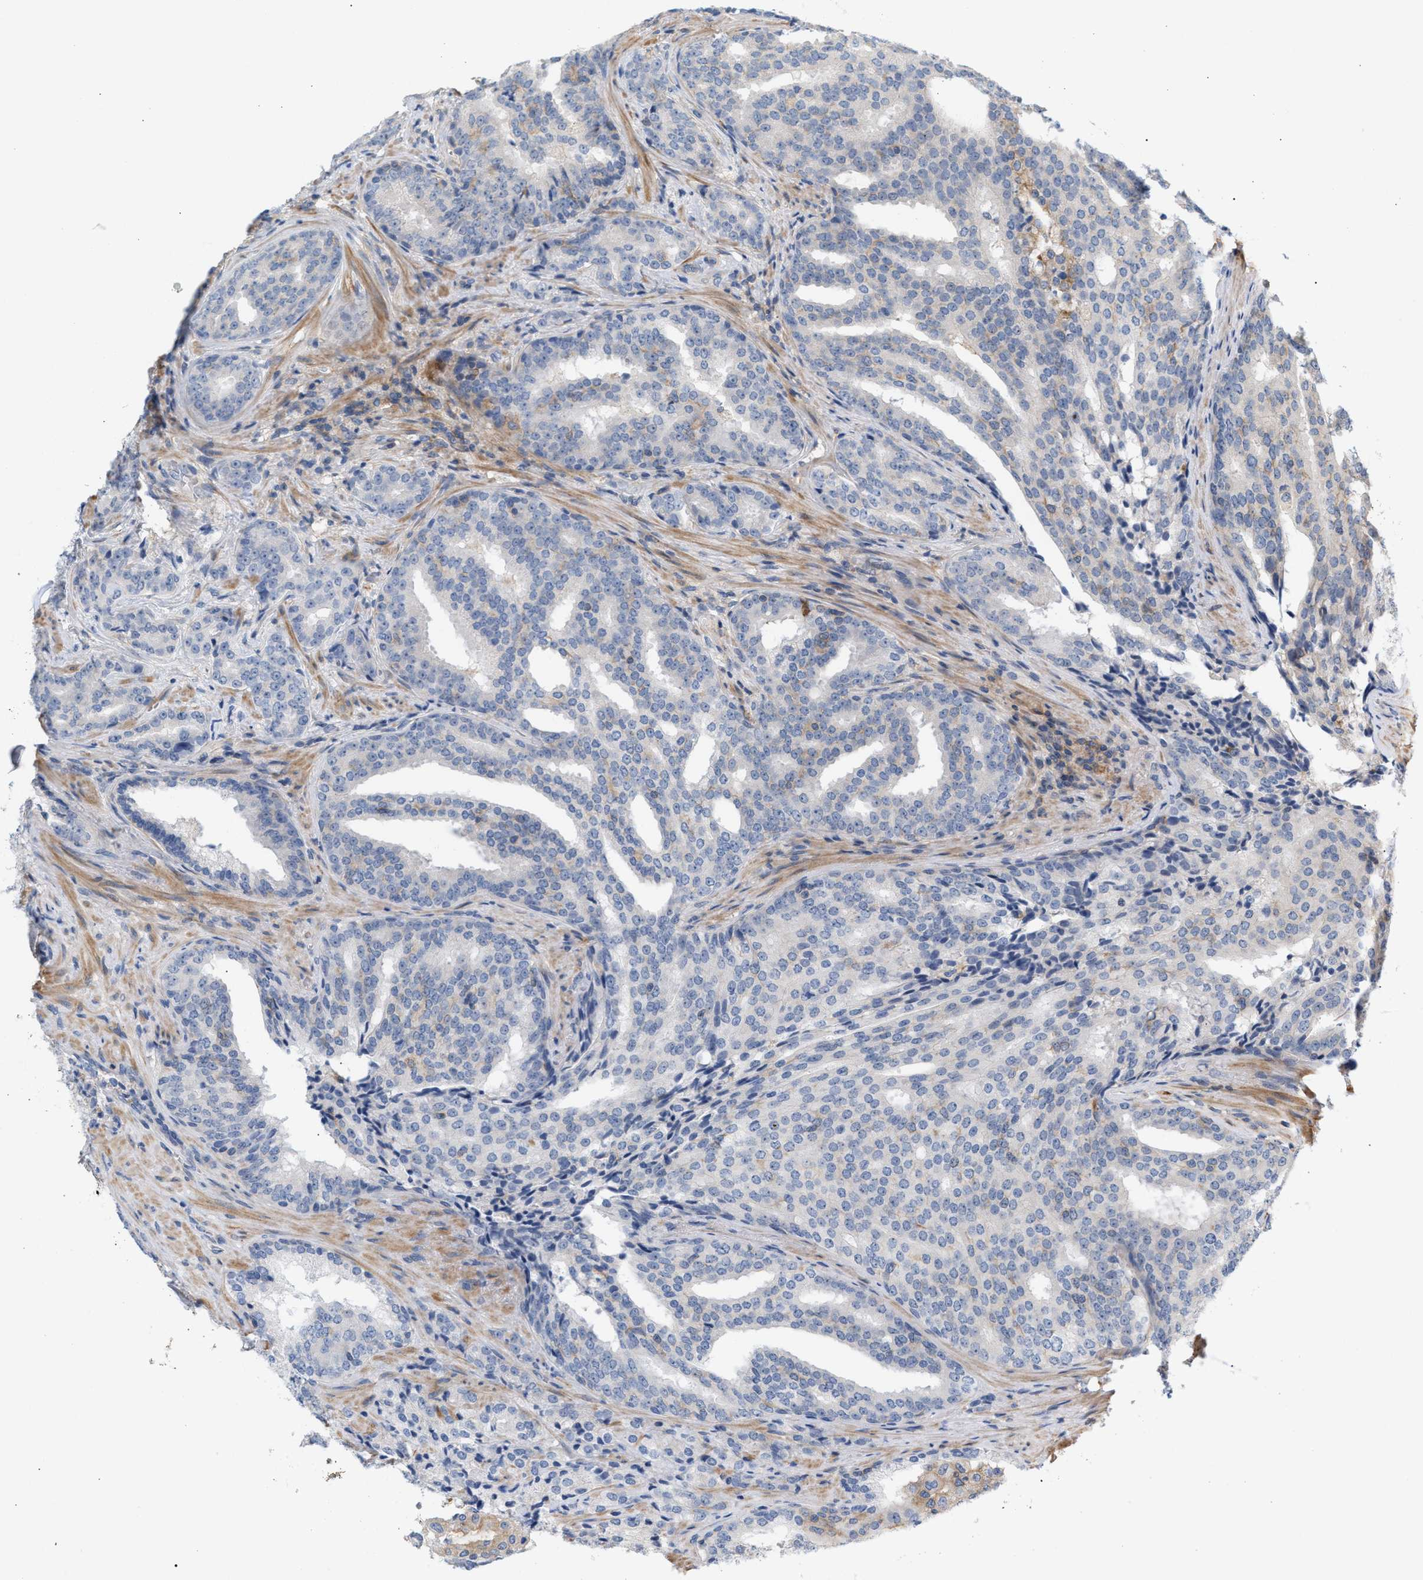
{"staining": {"intensity": "negative", "quantity": "none", "location": "none"}, "tissue": "prostate cancer", "cell_type": "Tumor cells", "image_type": "cancer", "snomed": [{"axis": "morphology", "description": "Adenocarcinoma, High grade"}, {"axis": "topography", "description": "Prostate"}], "caption": "Tumor cells are negative for protein expression in human prostate cancer.", "gene": "LRCH1", "patient": {"sex": "male", "age": 71}}